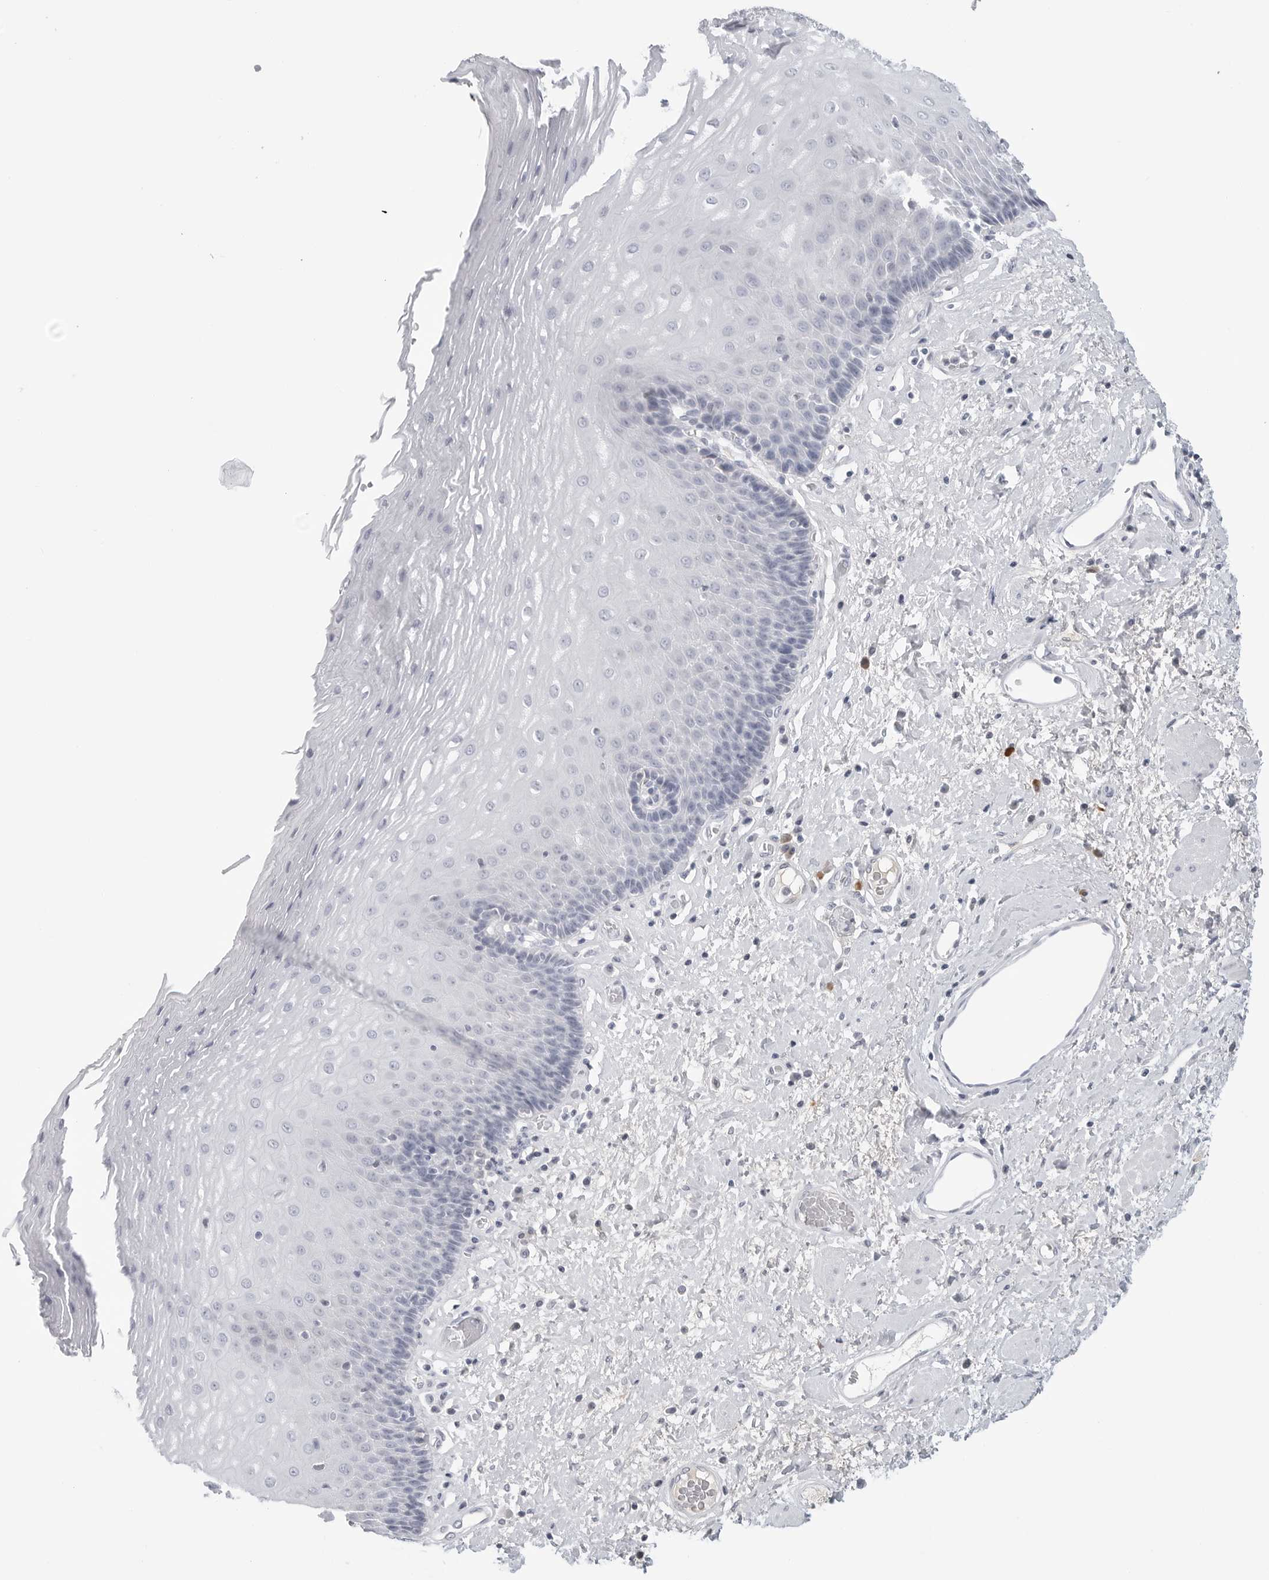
{"staining": {"intensity": "negative", "quantity": "none", "location": "none"}, "tissue": "esophagus", "cell_type": "Squamous epithelial cells", "image_type": "normal", "snomed": [{"axis": "morphology", "description": "Normal tissue, NOS"}, {"axis": "morphology", "description": "Adenocarcinoma, NOS"}, {"axis": "topography", "description": "Esophagus"}], "caption": "Squamous epithelial cells are negative for protein expression in normal human esophagus. (IHC, brightfield microscopy, high magnification).", "gene": "AMPD1", "patient": {"sex": "male", "age": 62}}